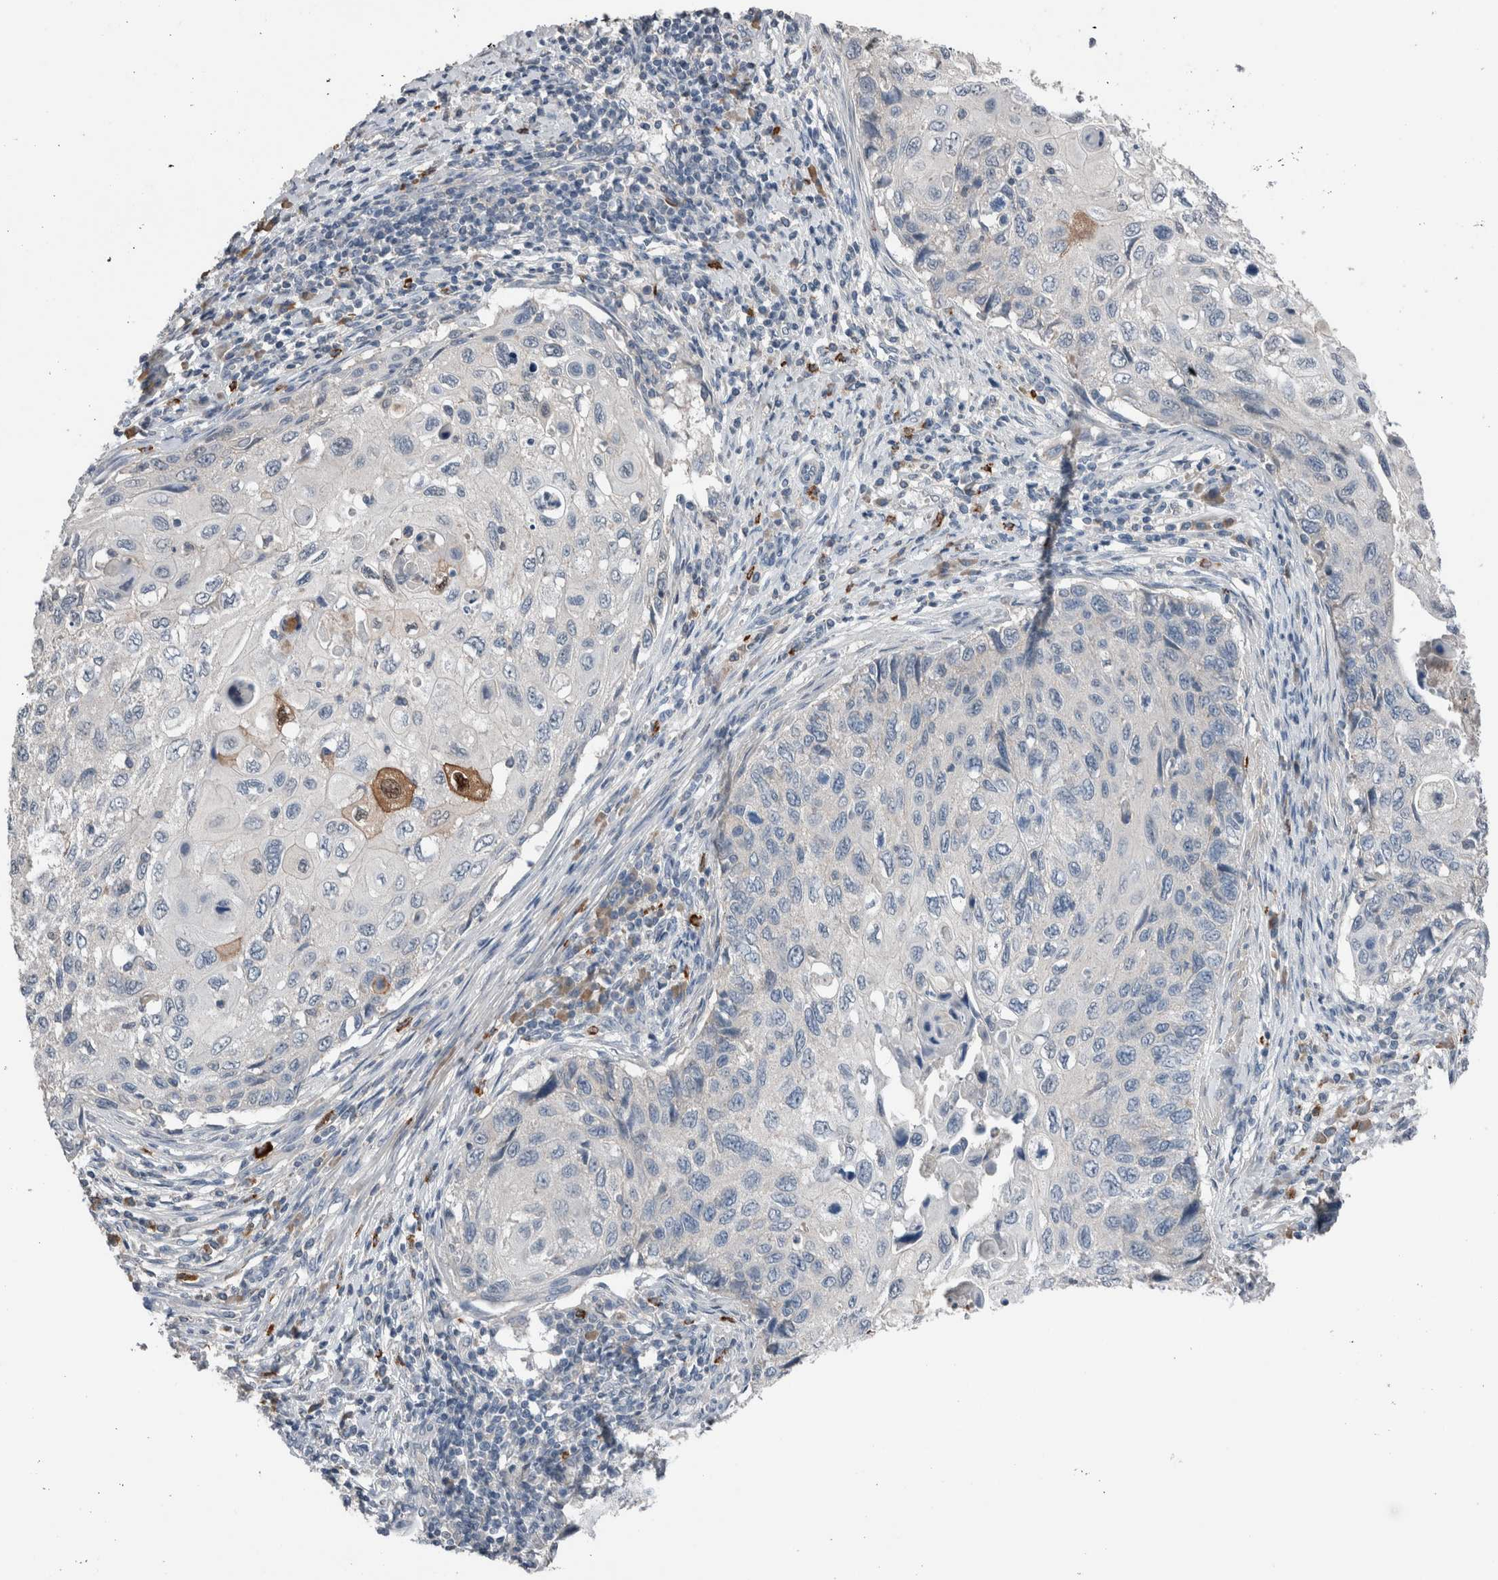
{"staining": {"intensity": "negative", "quantity": "none", "location": "none"}, "tissue": "cervical cancer", "cell_type": "Tumor cells", "image_type": "cancer", "snomed": [{"axis": "morphology", "description": "Squamous cell carcinoma, NOS"}, {"axis": "topography", "description": "Cervix"}], "caption": "Tumor cells are negative for protein expression in human cervical cancer (squamous cell carcinoma).", "gene": "CRNN", "patient": {"sex": "female", "age": 70}}